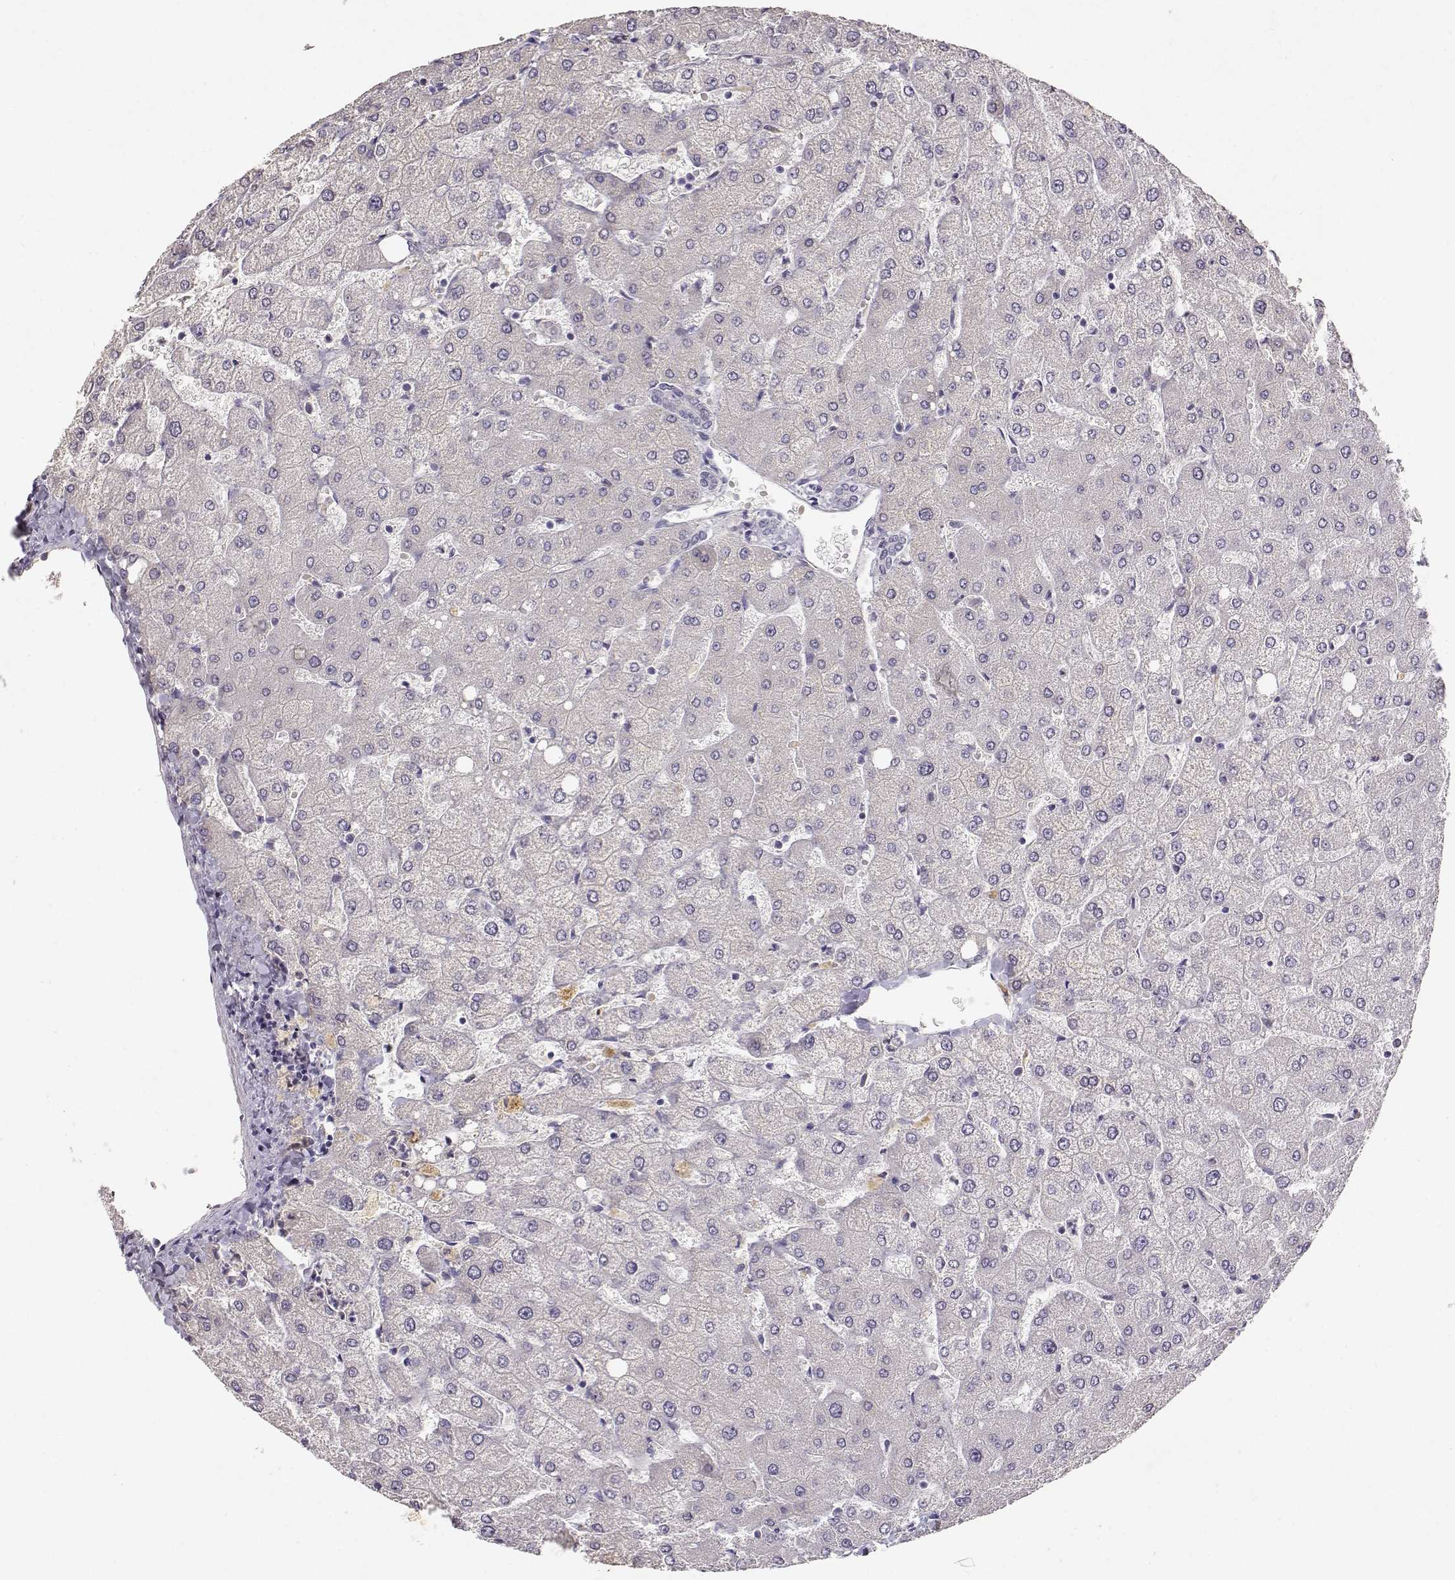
{"staining": {"intensity": "negative", "quantity": "none", "location": "none"}, "tissue": "liver", "cell_type": "Cholangiocytes", "image_type": "normal", "snomed": [{"axis": "morphology", "description": "Normal tissue, NOS"}, {"axis": "topography", "description": "Liver"}], "caption": "Cholangiocytes are negative for brown protein staining in unremarkable liver. Brightfield microscopy of IHC stained with DAB (3,3'-diaminobenzidine) (brown) and hematoxylin (blue), captured at high magnification.", "gene": "TACR1", "patient": {"sex": "female", "age": 54}}